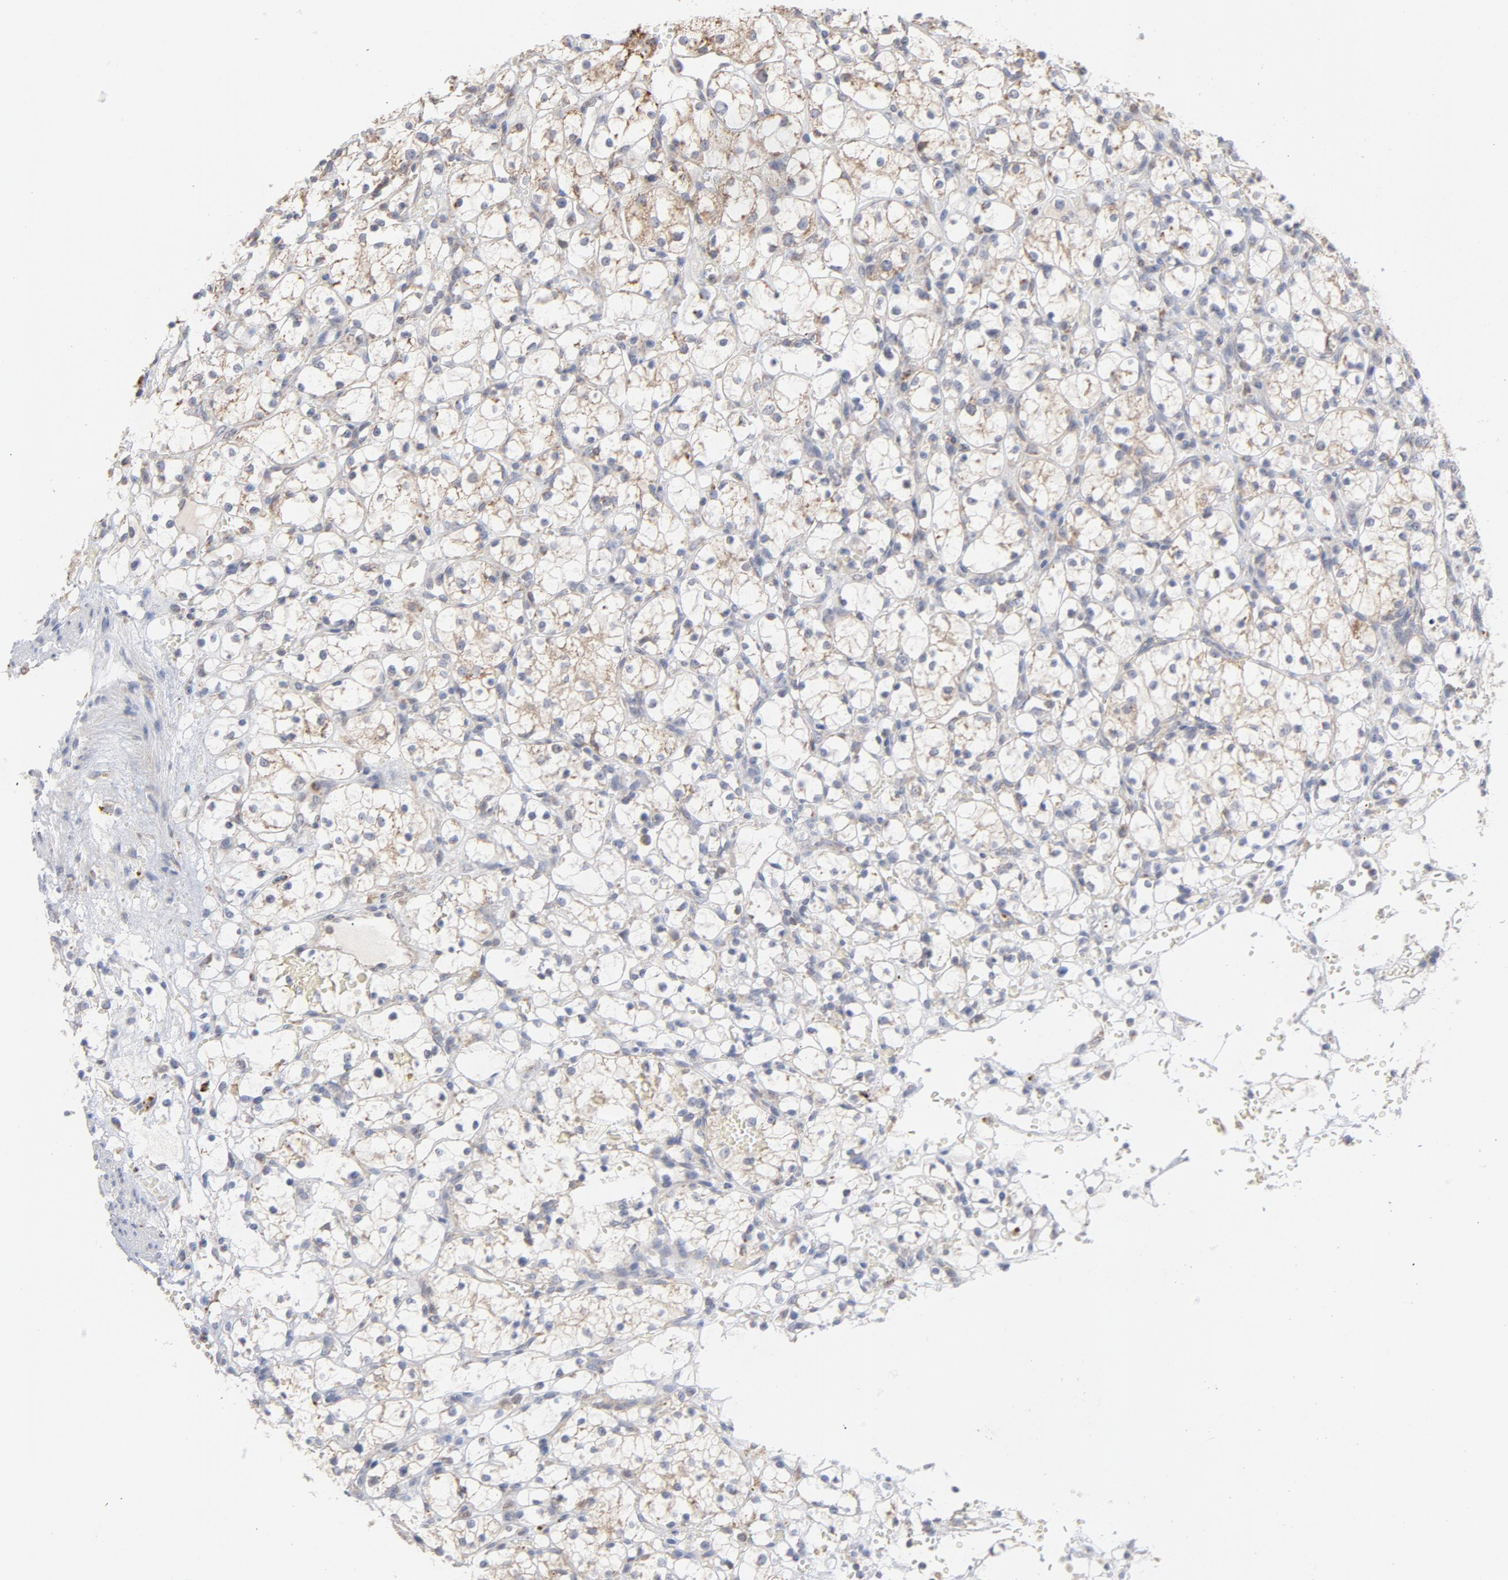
{"staining": {"intensity": "weak", "quantity": "25%-75%", "location": "cytoplasmic/membranous"}, "tissue": "renal cancer", "cell_type": "Tumor cells", "image_type": "cancer", "snomed": [{"axis": "morphology", "description": "Adenocarcinoma, NOS"}, {"axis": "topography", "description": "Kidney"}], "caption": "The histopathology image exhibits immunohistochemical staining of renal adenocarcinoma. There is weak cytoplasmic/membranous positivity is present in approximately 25%-75% of tumor cells.", "gene": "PPFIBP2", "patient": {"sex": "female", "age": 60}}